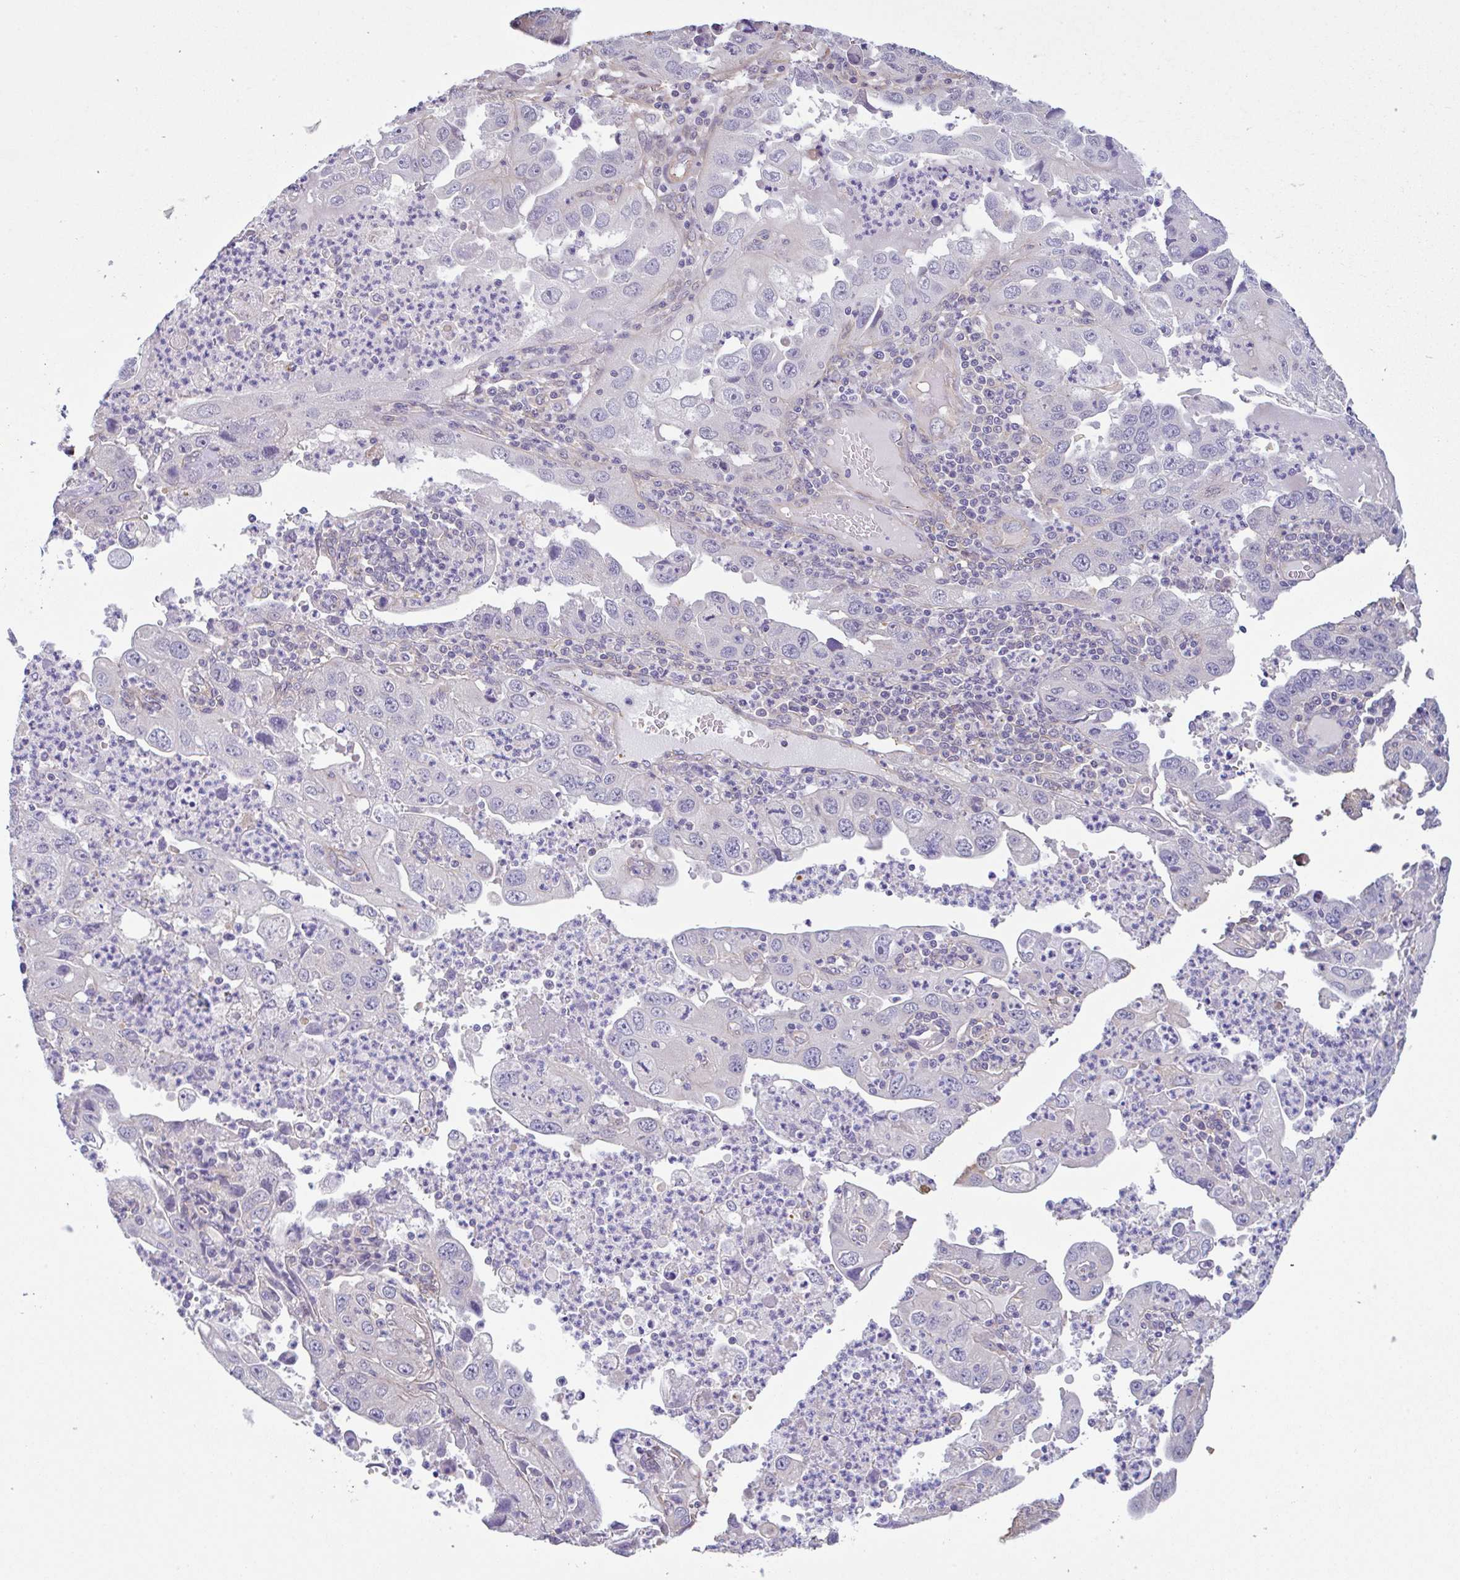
{"staining": {"intensity": "negative", "quantity": "none", "location": "none"}, "tissue": "endometrial cancer", "cell_type": "Tumor cells", "image_type": "cancer", "snomed": [{"axis": "morphology", "description": "Adenocarcinoma, NOS"}, {"axis": "topography", "description": "Uterus"}], "caption": "DAB (3,3'-diaminobenzidine) immunohistochemical staining of endometrial adenocarcinoma demonstrates no significant staining in tumor cells. (DAB (3,3'-diaminobenzidine) IHC visualized using brightfield microscopy, high magnification).", "gene": "PLCD4", "patient": {"sex": "female", "age": 62}}